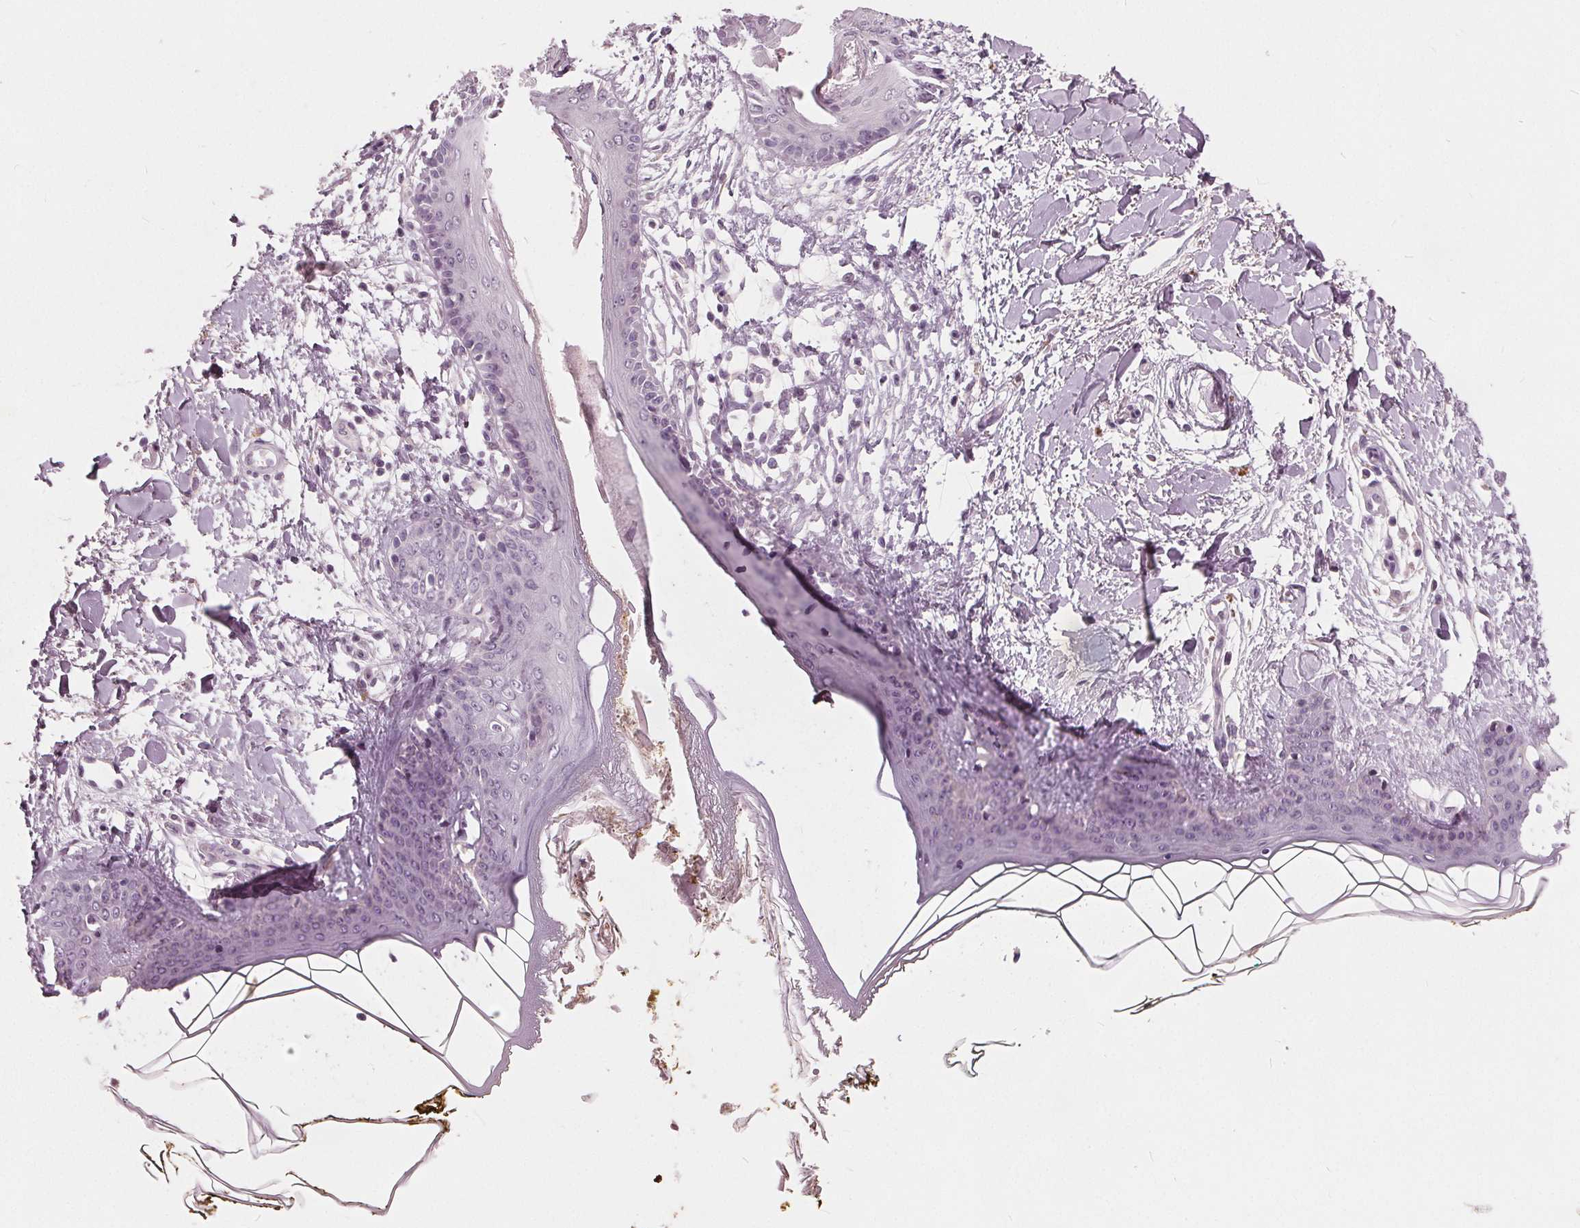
{"staining": {"intensity": "negative", "quantity": "none", "location": "none"}, "tissue": "skin", "cell_type": "Fibroblasts", "image_type": "normal", "snomed": [{"axis": "morphology", "description": "Normal tissue, NOS"}, {"axis": "topography", "description": "Skin"}], "caption": "This is an immunohistochemistry (IHC) photomicrograph of unremarkable human skin. There is no positivity in fibroblasts.", "gene": "TKFC", "patient": {"sex": "female", "age": 34}}